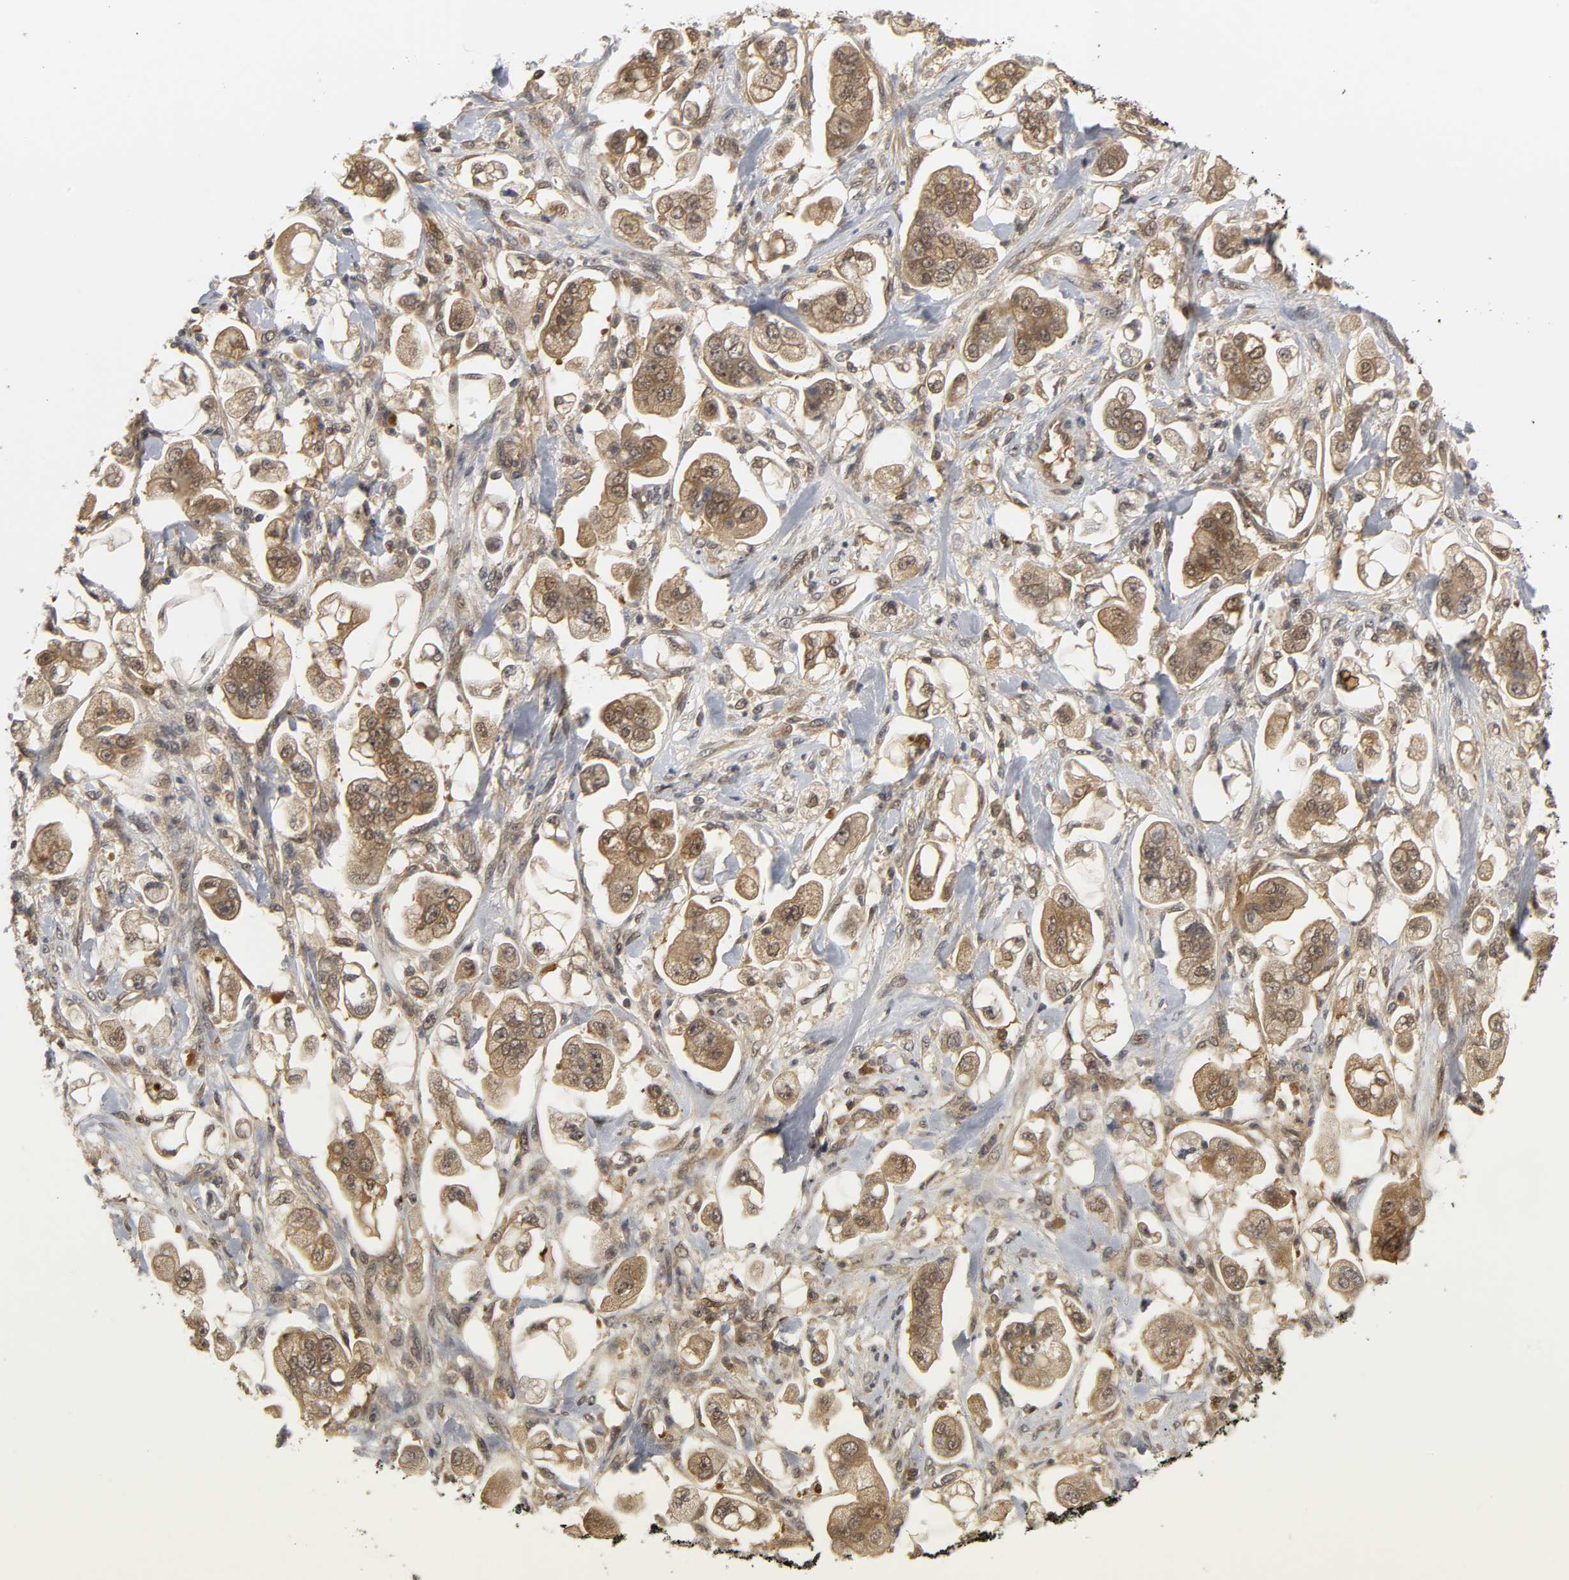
{"staining": {"intensity": "moderate", "quantity": ">75%", "location": "cytoplasmic/membranous"}, "tissue": "stomach cancer", "cell_type": "Tumor cells", "image_type": "cancer", "snomed": [{"axis": "morphology", "description": "Adenocarcinoma, NOS"}, {"axis": "topography", "description": "Stomach"}], "caption": "A brown stain shows moderate cytoplasmic/membranous staining of a protein in human stomach cancer tumor cells.", "gene": "PARK7", "patient": {"sex": "male", "age": 62}}